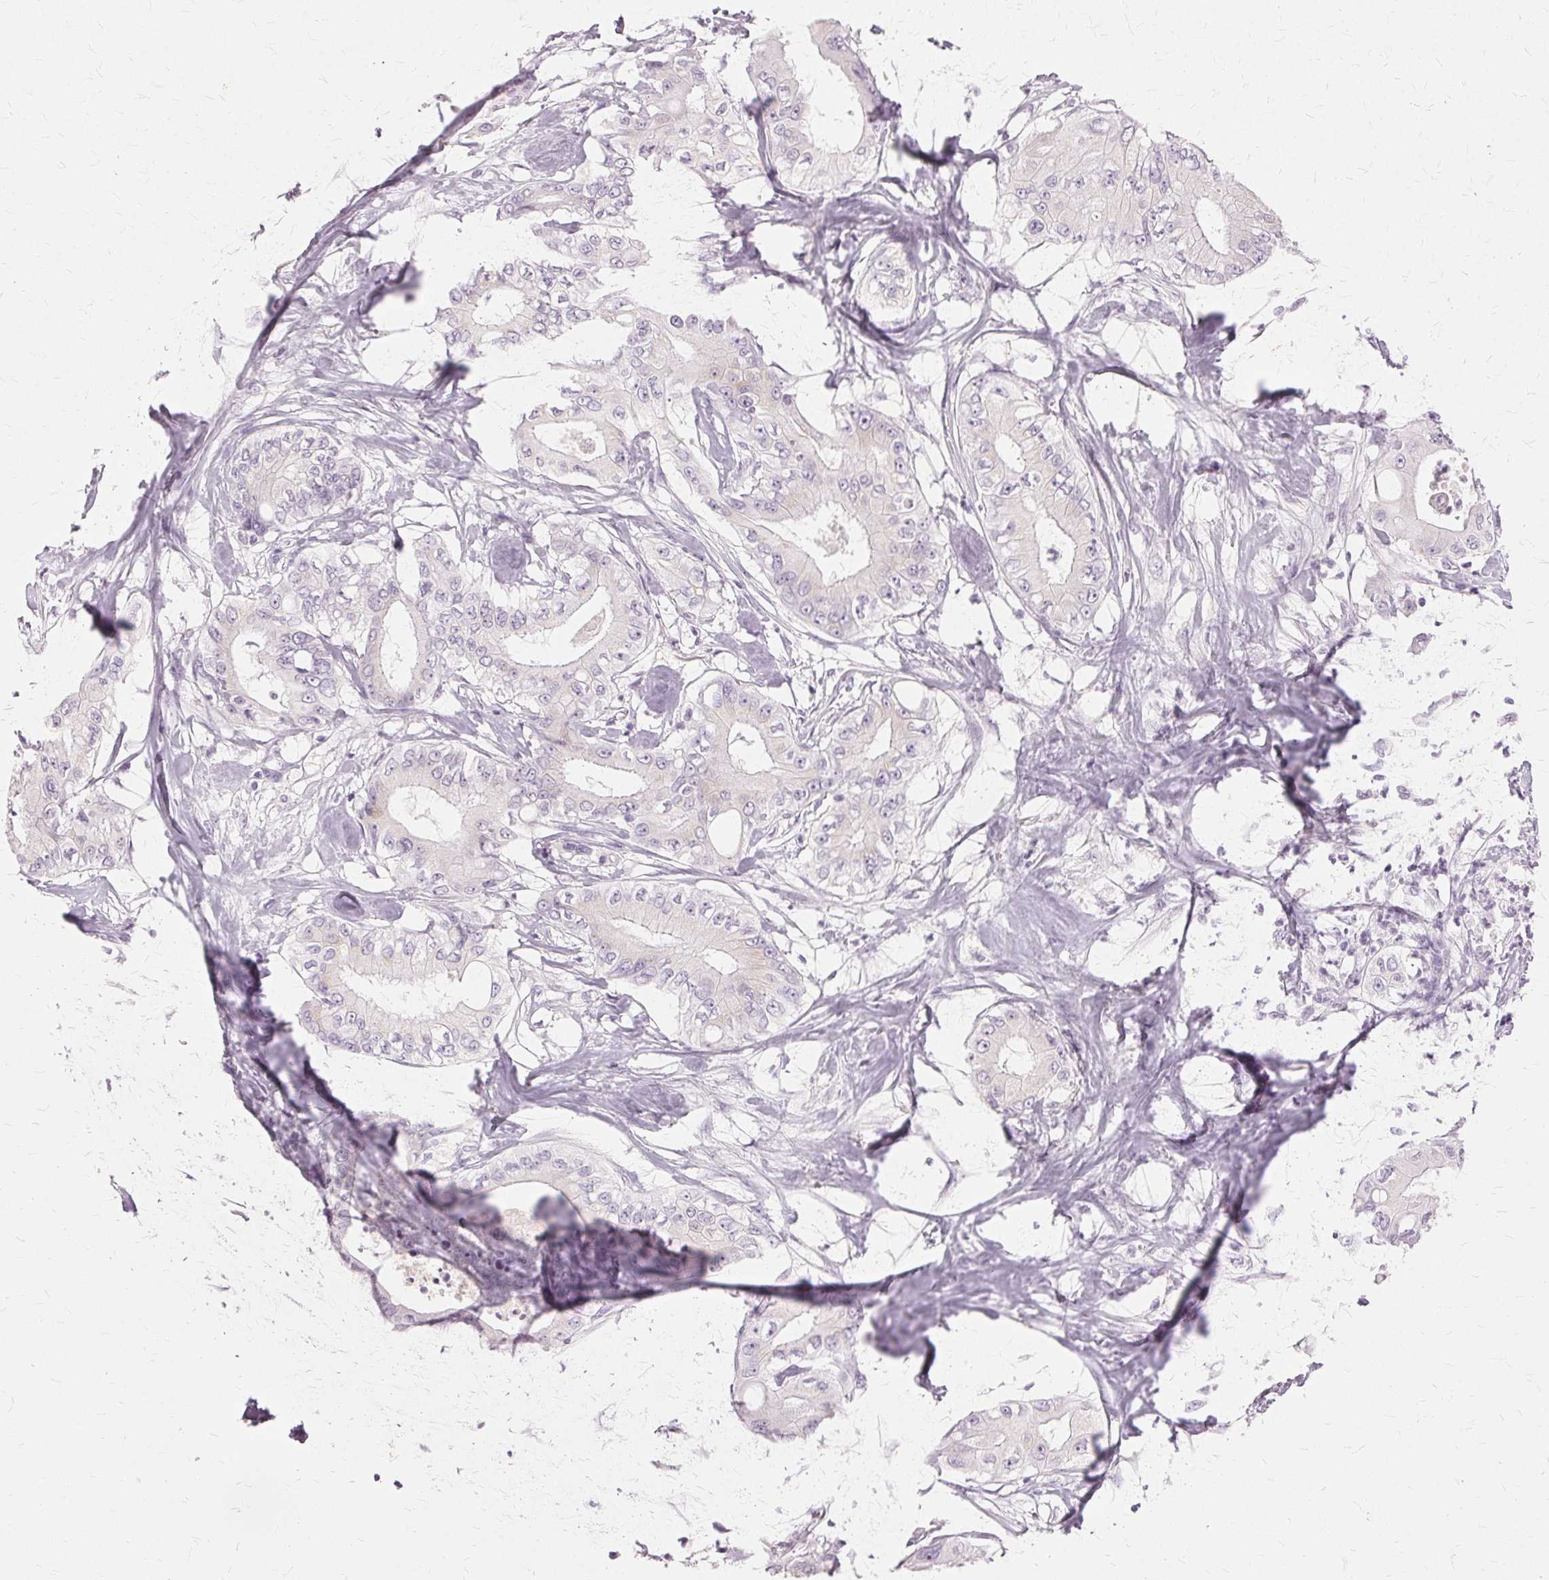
{"staining": {"intensity": "negative", "quantity": "none", "location": "none"}, "tissue": "pancreatic cancer", "cell_type": "Tumor cells", "image_type": "cancer", "snomed": [{"axis": "morphology", "description": "Adenocarcinoma, NOS"}, {"axis": "topography", "description": "Pancreas"}], "caption": "Pancreatic adenocarcinoma stained for a protein using IHC exhibits no expression tumor cells.", "gene": "SLC45A3", "patient": {"sex": "male", "age": 71}}